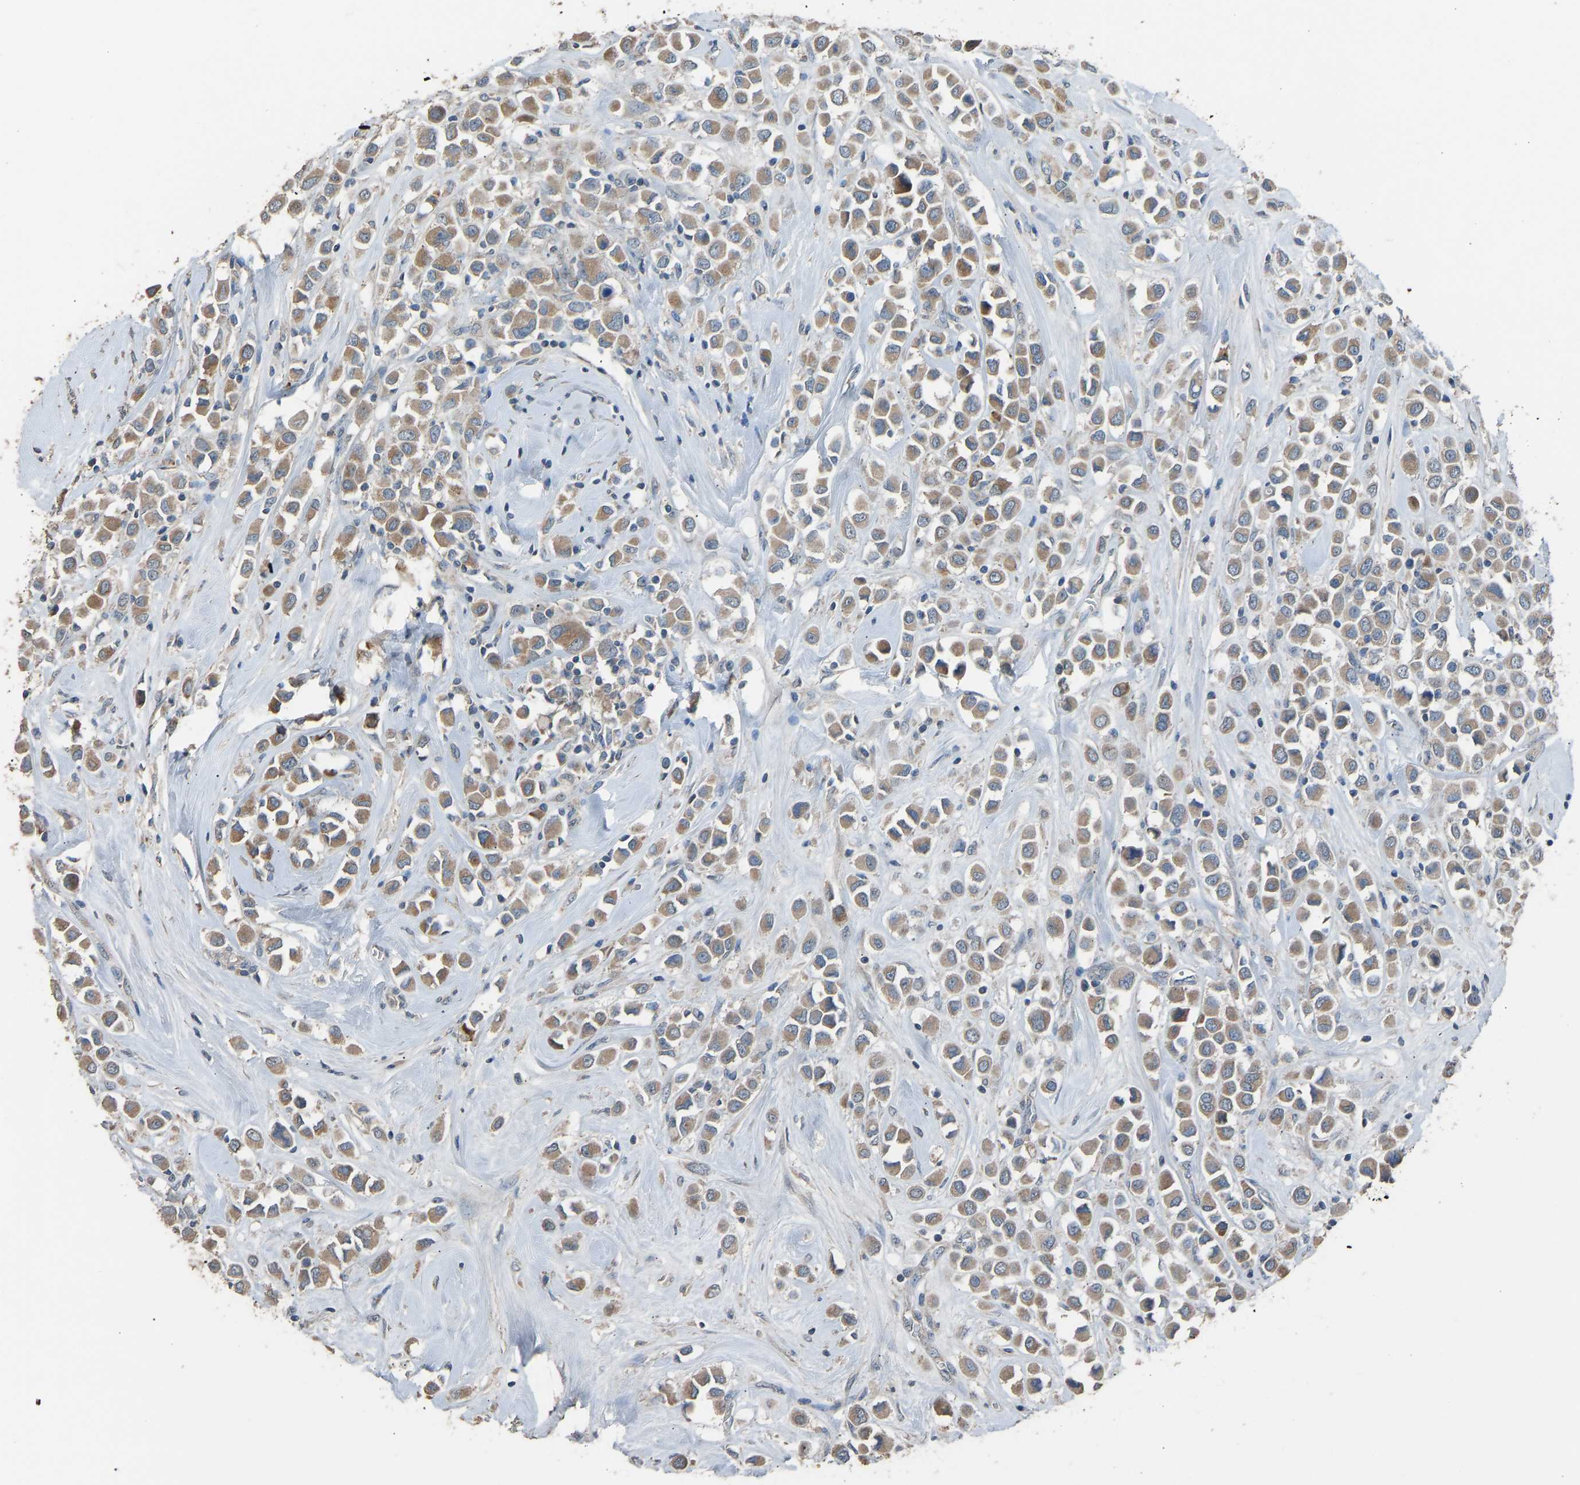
{"staining": {"intensity": "moderate", "quantity": ">75%", "location": "cytoplasmic/membranous"}, "tissue": "breast cancer", "cell_type": "Tumor cells", "image_type": "cancer", "snomed": [{"axis": "morphology", "description": "Duct carcinoma"}, {"axis": "topography", "description": "Breast"}], "caption": "There is medium levels of moderate cytoplasmic/membranous staining in tumor cells of infiltrating ductal carcinoma (breast), as demonstrated by immunohistochemical staining (brown color).", "gene": "TGFBR3", "patient": {"sex": "female", "age": 61}}